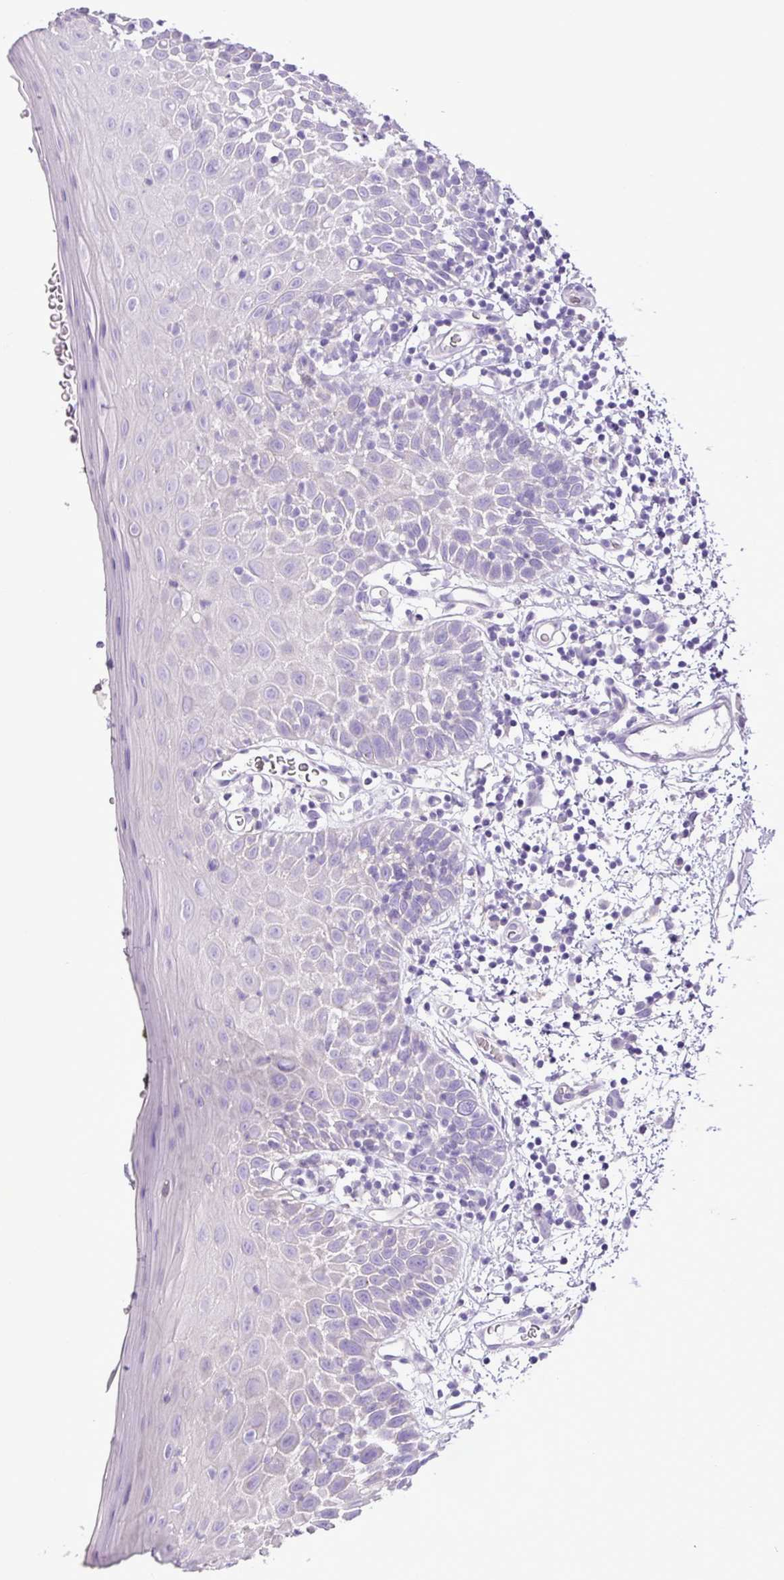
{"staining": {"intensity": "negative", "quantity": "none", "location": "none"}, "tissue": "oral mucosa", "cell_type": "Squamous epithelial cells", "image_type": "normal", "snomed": [{"axis": "morphology", "description": "Normal tissue, NOS"}, {"axis": "morphology", "description": "Squamous cell carcinoma, NOS"}, {"axis": "topography", "description": "Oral tissue"}, {"axis": "topography", "description": "Tounge, NOS"}, {"axis": "topography", "description": "Head-Neck"}], "caption": "High power microscopy micrograph of an immunohistochemistry (IHC) micrograph of normal oral mucosa, revealing no significant expression in squamous epithelial cells.", "gene": "ZNF334", "patient": {"sex": "male", "age": 76}}